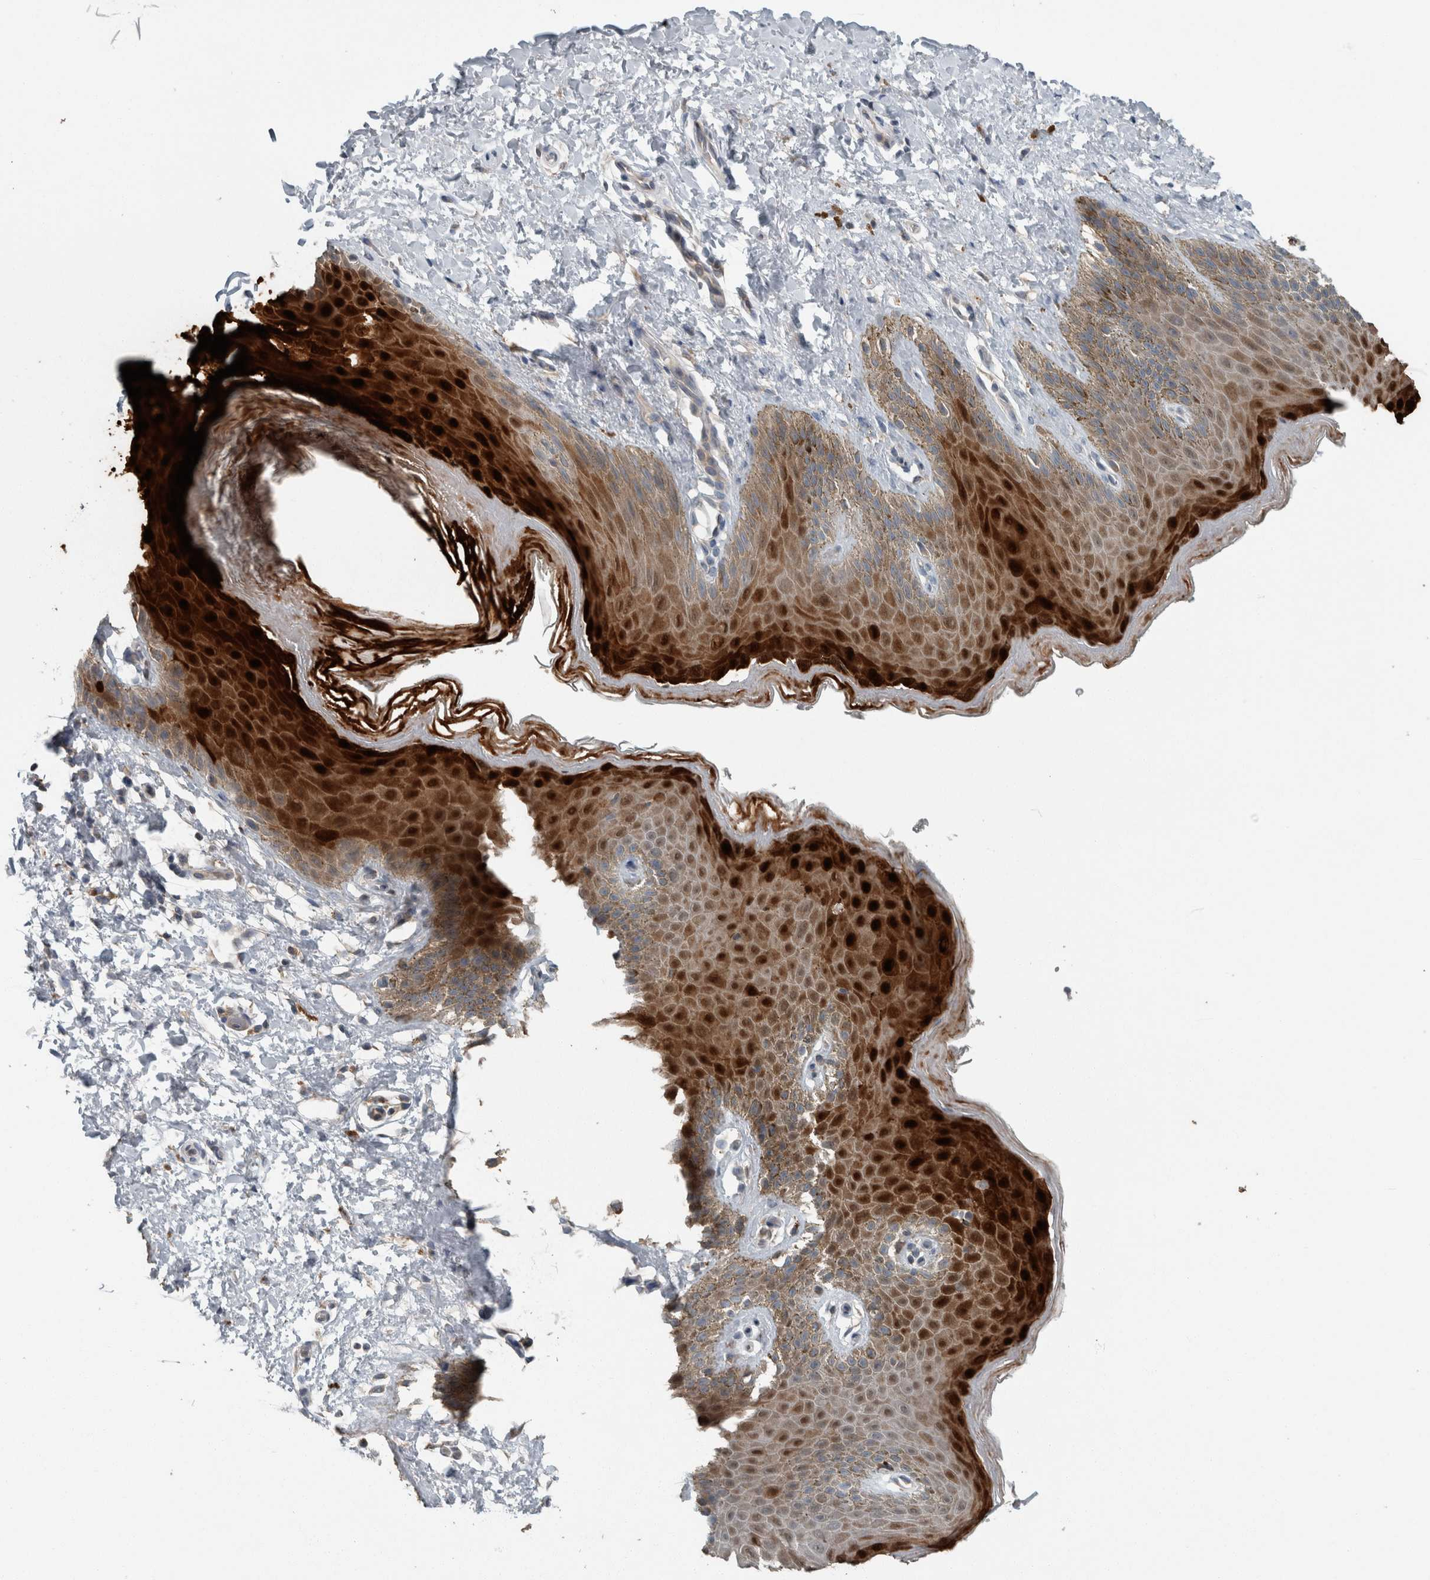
{"staining": {"intensity": "strong", "quantity": "25%-75%", "location": "cytoplasmic/membranous,nuclear"}, "tissue": "skin", "cell_type": "Epidermal cells", "image_type": "normal", "snomed": [{"axis": "morphology", "description": "Normal tissue, NOS"}, {"axis": "topography", "description": "Anal"}, {"axis": "topography", "description": "Peripheral nerve tissue"}], "caption": "Human skin stained for a protein (brown) exhibits strong cytoplasmic/membranous,nuclear positive expression in approximately 25%-75% of epidermal cells.", "gene": "KNTC1", "patient": {"sex": "male", "age": 44}}